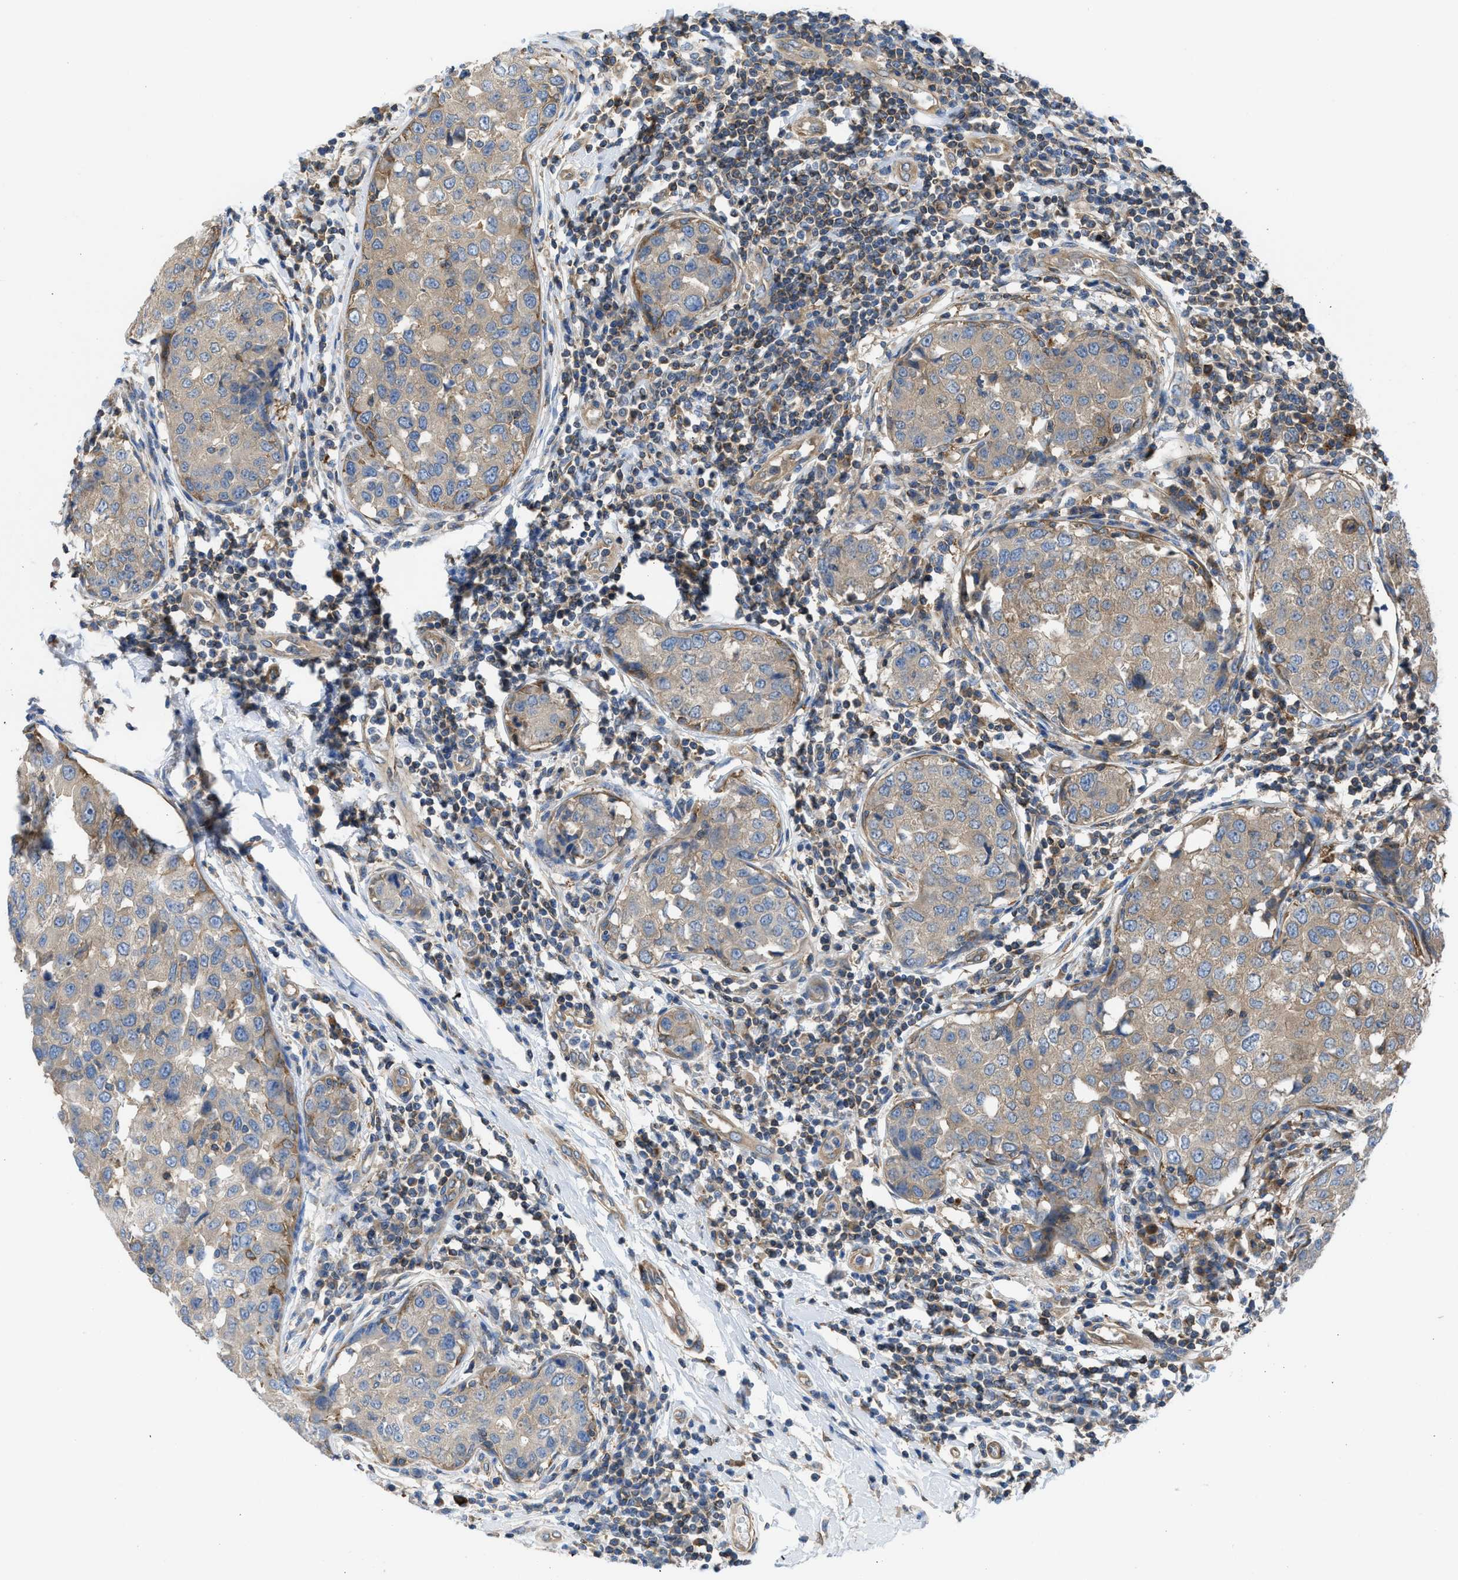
{"staining": {"intensity": "weak", "quantity": "25%-75%", "location": "cytoplasmic/membranous"}, "tissue": "breast cancer", "cell_type": "Tumor cells", "image_type": "cancer", "snomed": [{"axis": "morphology", "description": "Duct carcinoma"}, {"axis": "topography", "description": "Breast"}], "caption": "The micrograph shows a brown stain indicating the presence of a protein in the cytoplasmic/membranous of tumor cells in invasive ductal carcinoma (breast).", "gene": "CHKB", "patient": {"sex": "female", "age": 27}}